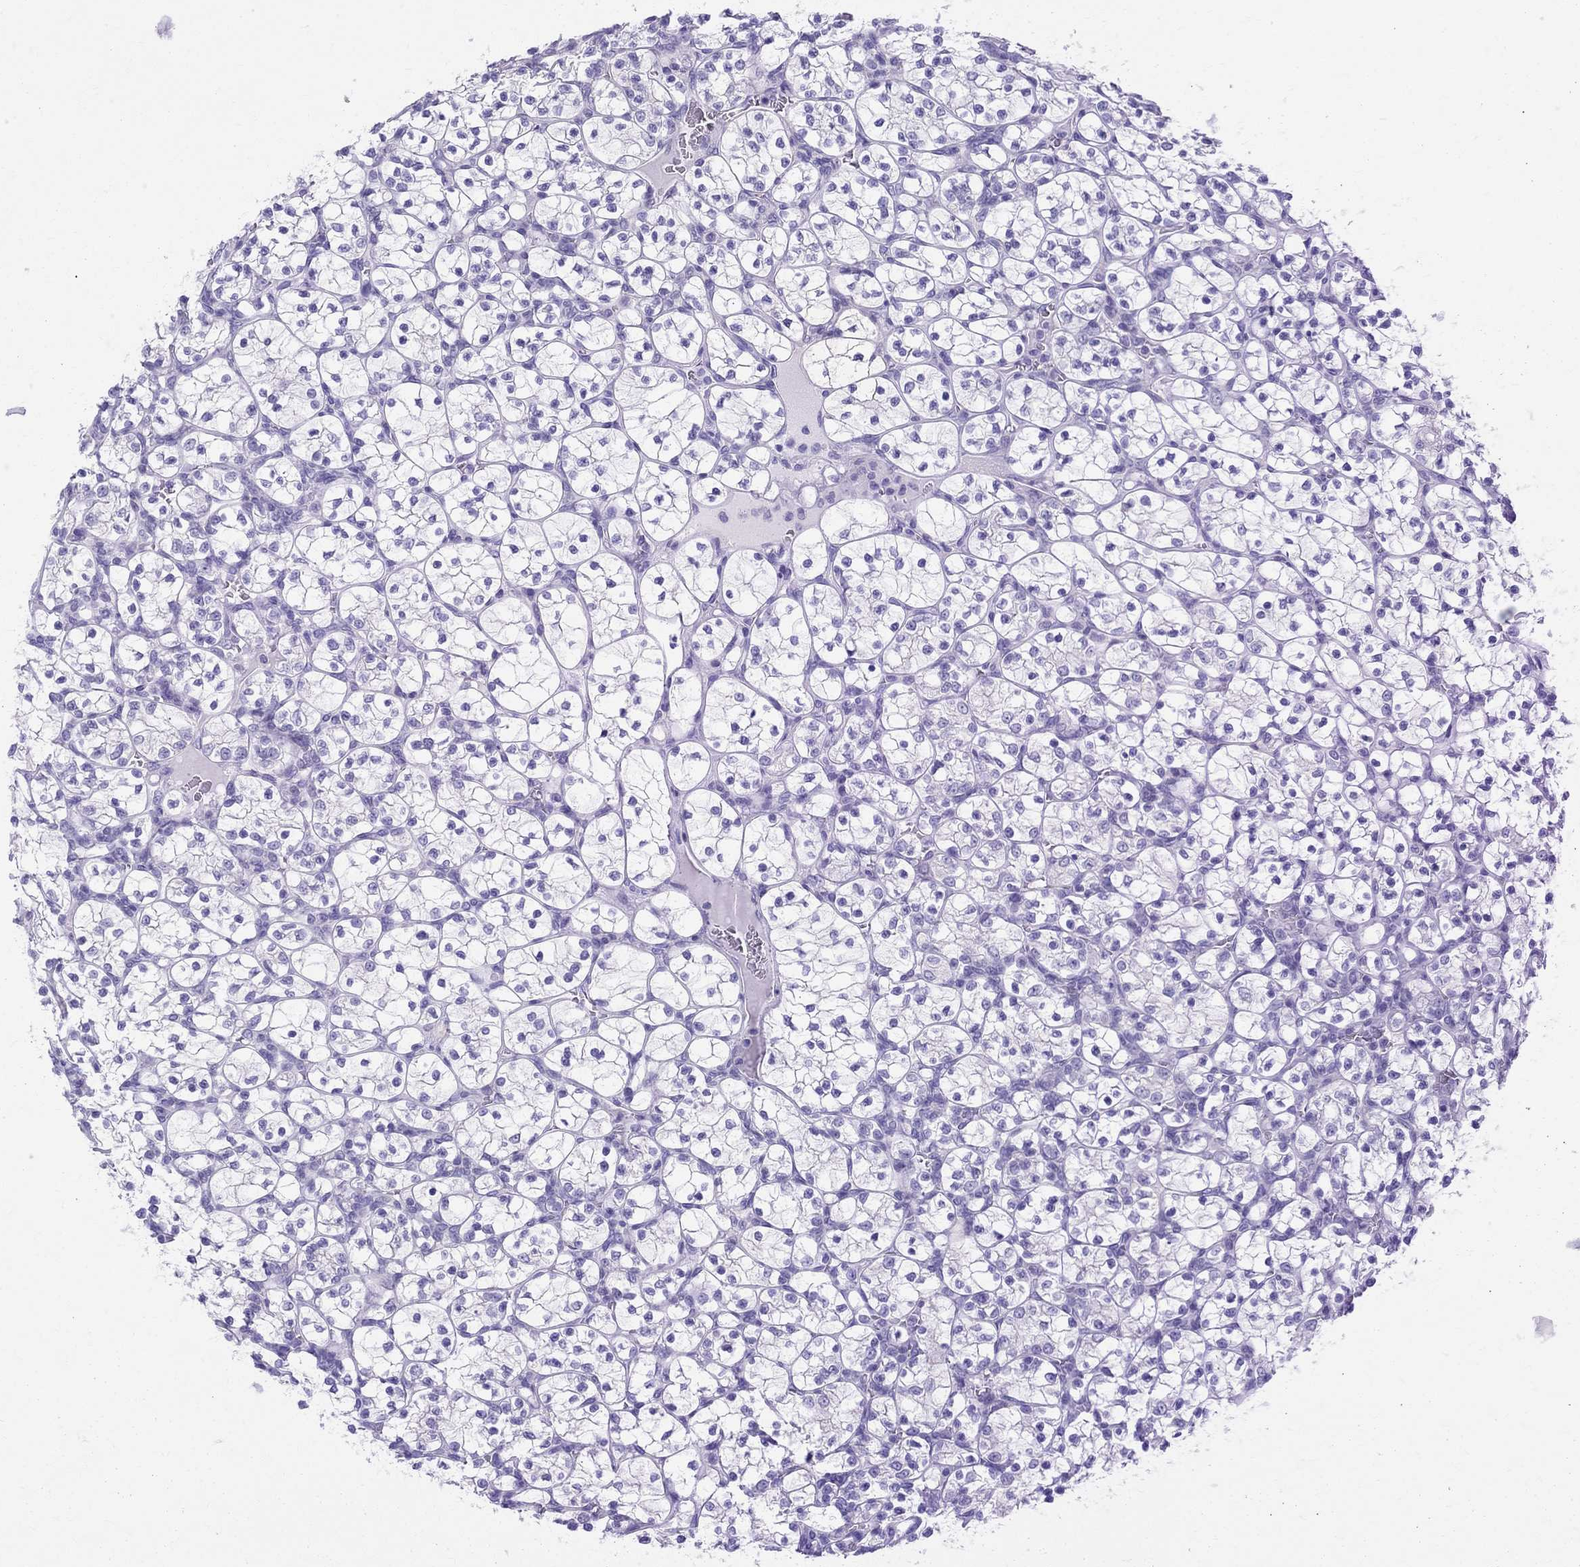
{"staining": {"intensity": "negative", "quantity": "none", "location": "none"}, "tissue": "renal cancer", "cell_type": "Tumor cells", "image_type": "cancer", "snomed": [{"axis": "morphology", "description": "Adenocarcinoma, NOS"}, {"axis": "topography", "description": "Kidney"}], "caption": "Adenocarcinoma (renal) was stained to show a protein in brown. There is no significant expression in tumor cells.", "gene": "MAGEB6", "patient": {"sex": "female", "age": 89}}